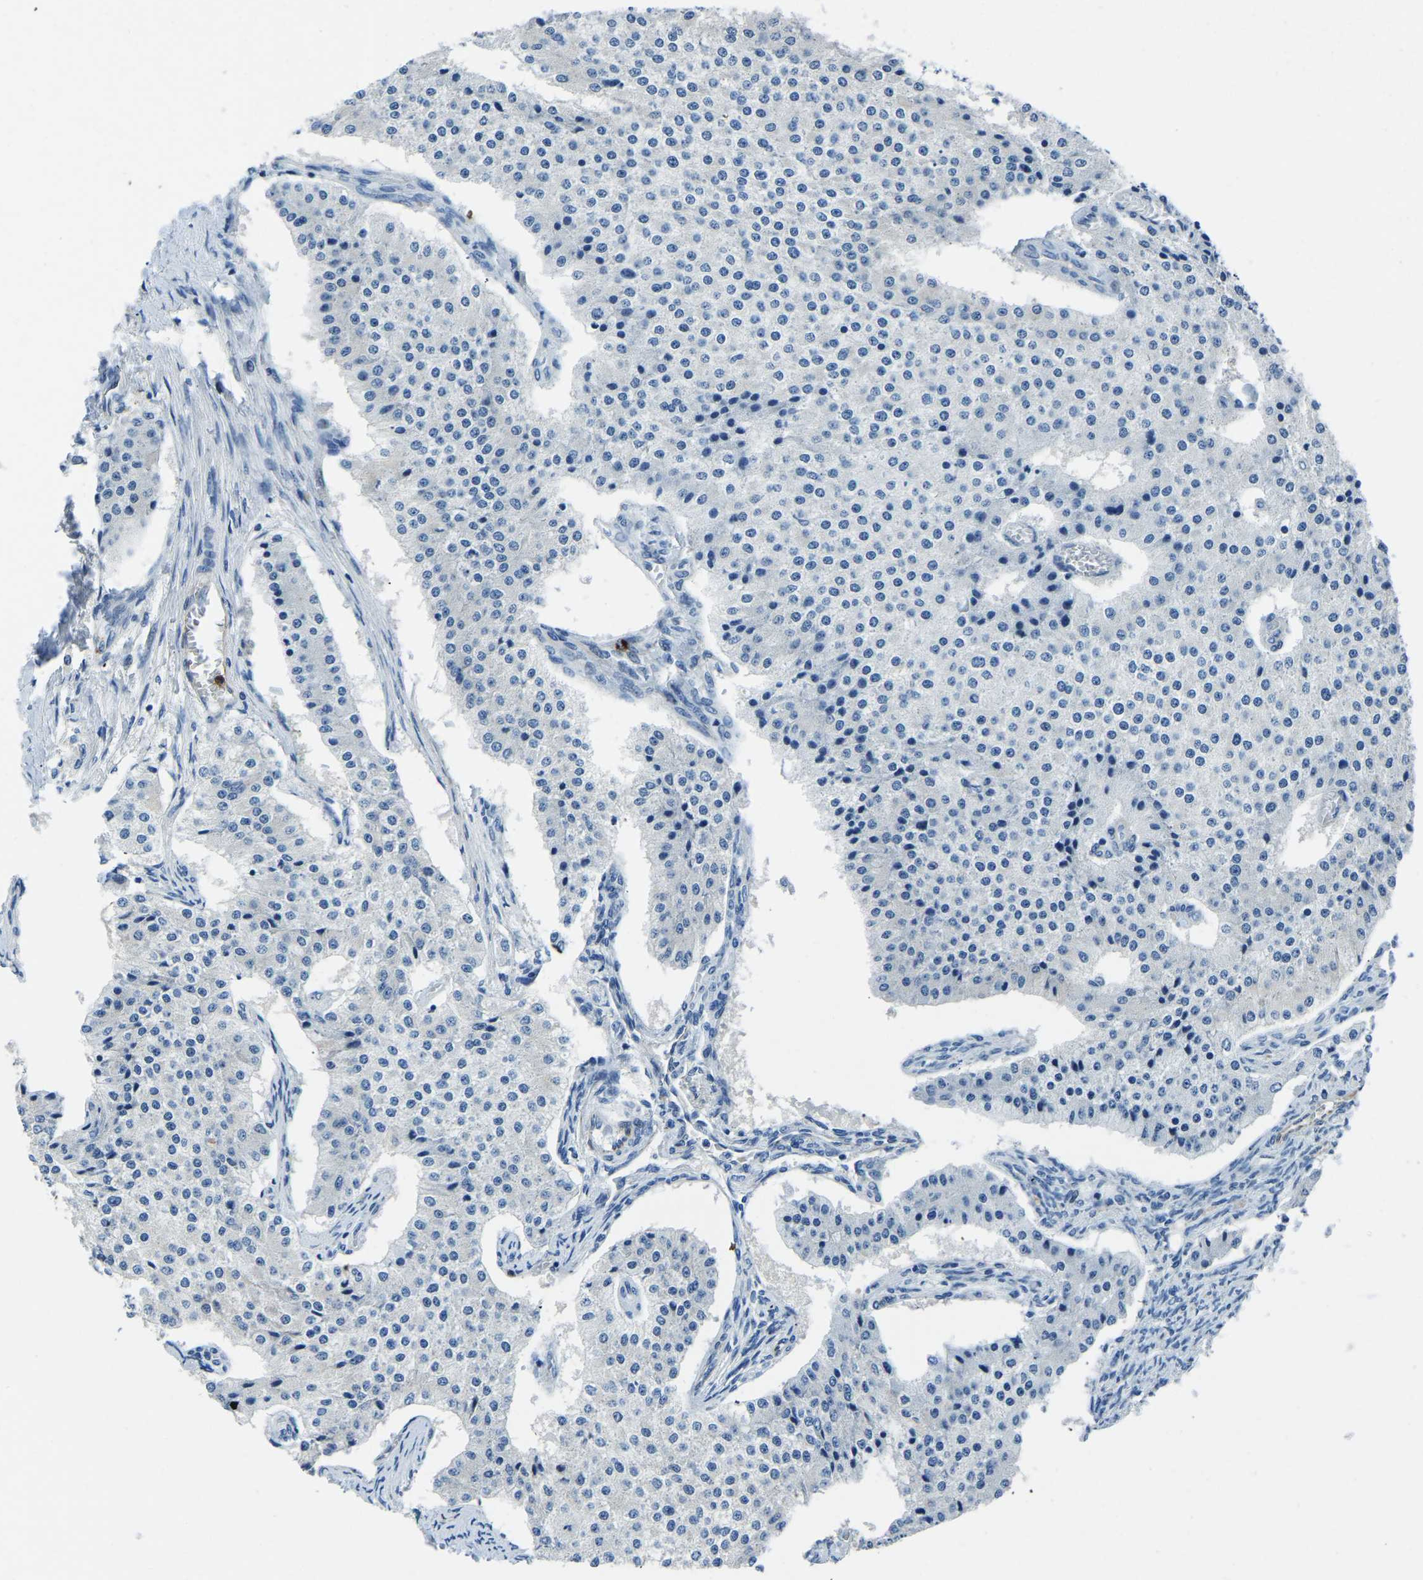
{"staining": {"intensity": "negative", "quantity": "none", "location": "none"}, "tissue": "carcinoid", "cell_type": "Tumor cells", "image_type": "cancer", "snomed": [{"axis": "morphology", "description": "Carcinoid, malignant, NOS"}, {"axis": "topography", "description": "Colon"}], "caption": "IHC photomicrograph of human carcinoid (malignant) stained for a protein (brown), which exhibits no expression in tumor cells. (DAB (3,3'-diaminobenzidine) IHC with hematoxylin counter stain).", "gene": "MS4A3", "patient": {"sex": "female", "age": 52}}